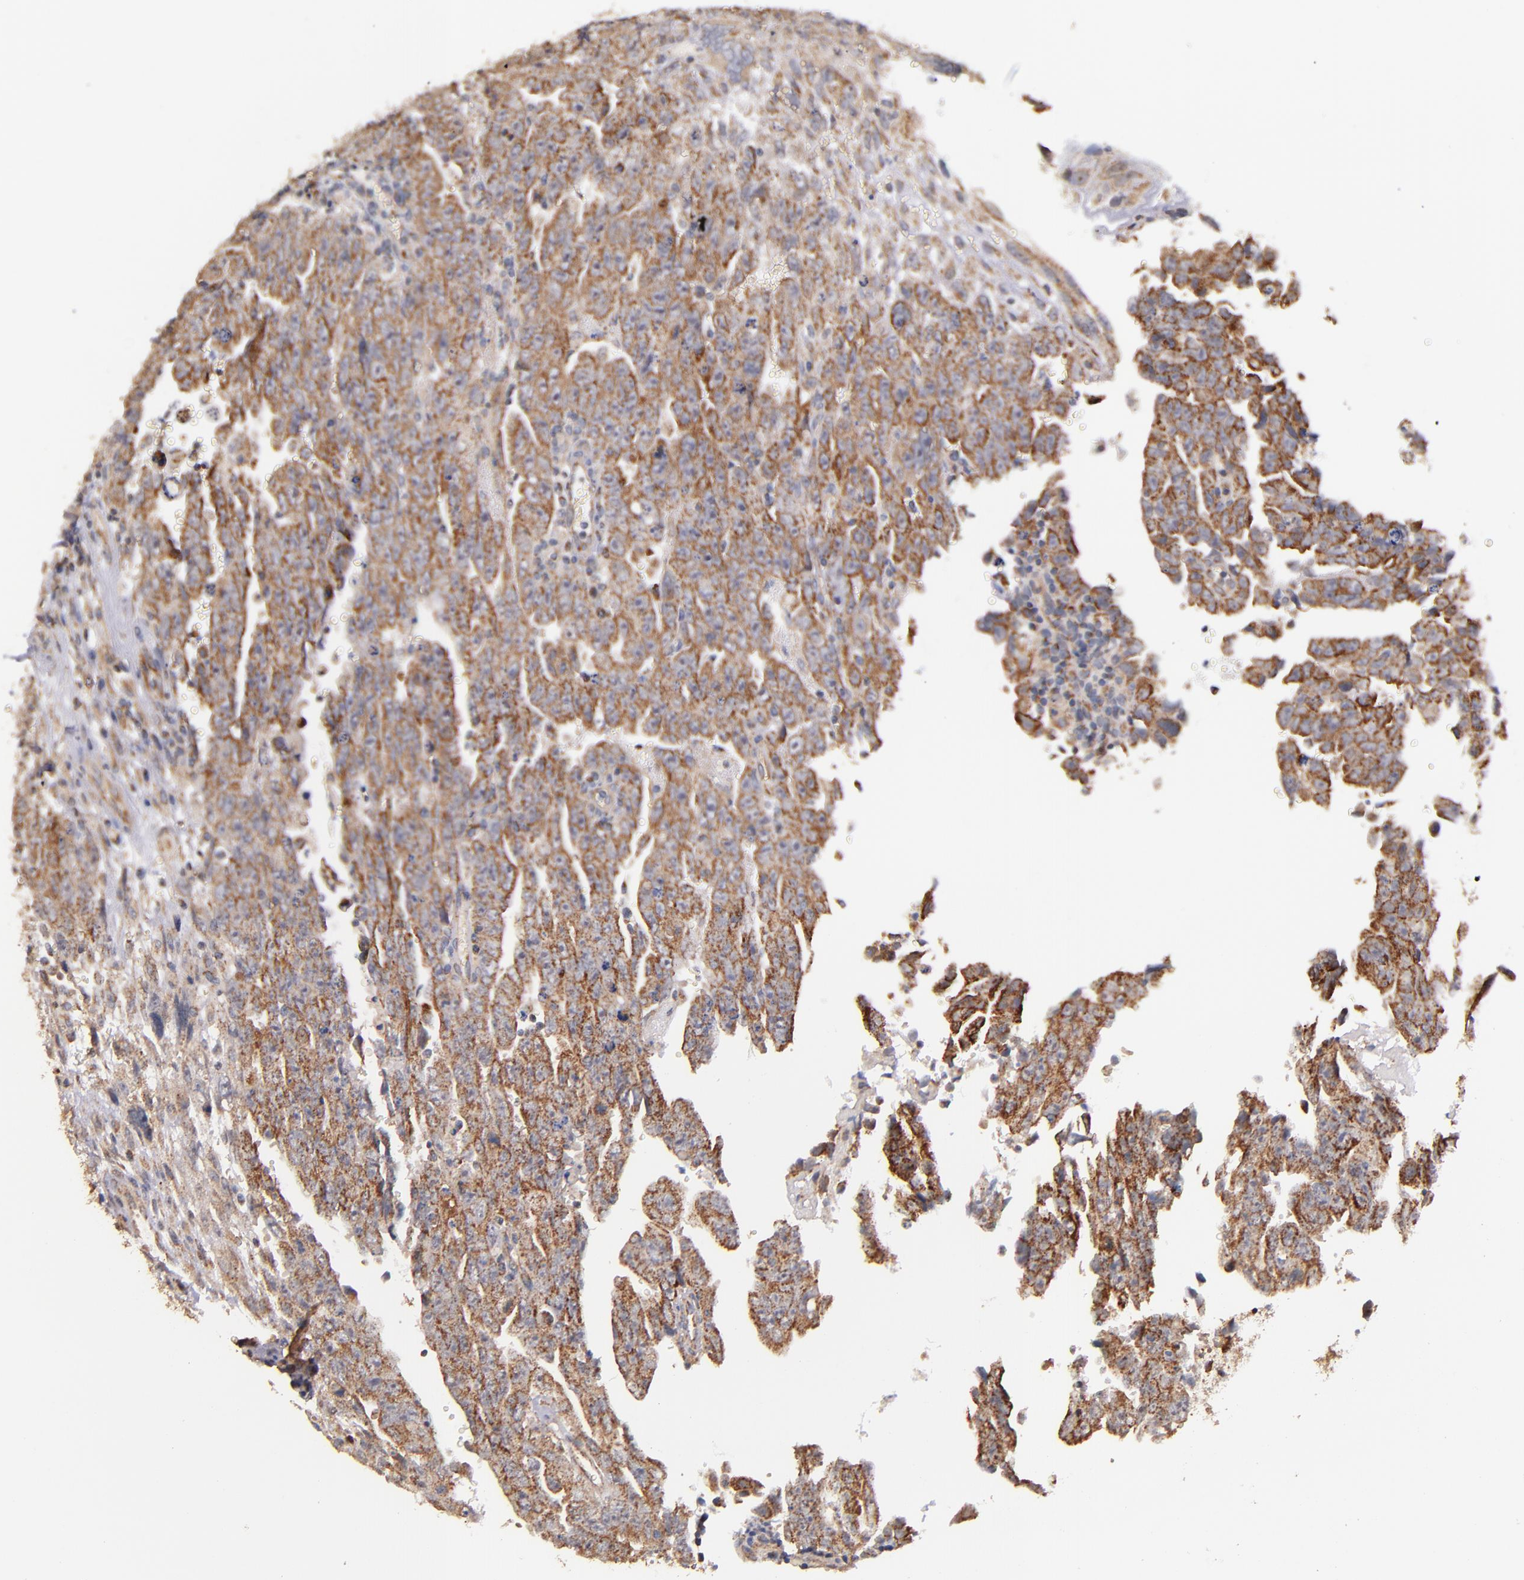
{"staining": {"intensity": "moderate", "quantity": ">75%", "location": "cytoplasmic/membranous"}, "tissue": "testis cancer", "cell_type": "Tumor cells", "image_type": "cancer", "snomed": [{"axis": "morphology", "description": "Carcinoma, Embryonal, NOS"}, {"axis": "topography", "description": "Testis"}], "caption": "There is medium levels of moderate cytoplasmic/membranous staining in tumor cells of testis cancer (embryonal carcinoma), as demonstrated by immunohistochemical staining (brown color).", "gene": "SHC1", "patient": {"sex": "male", "age": 28}}